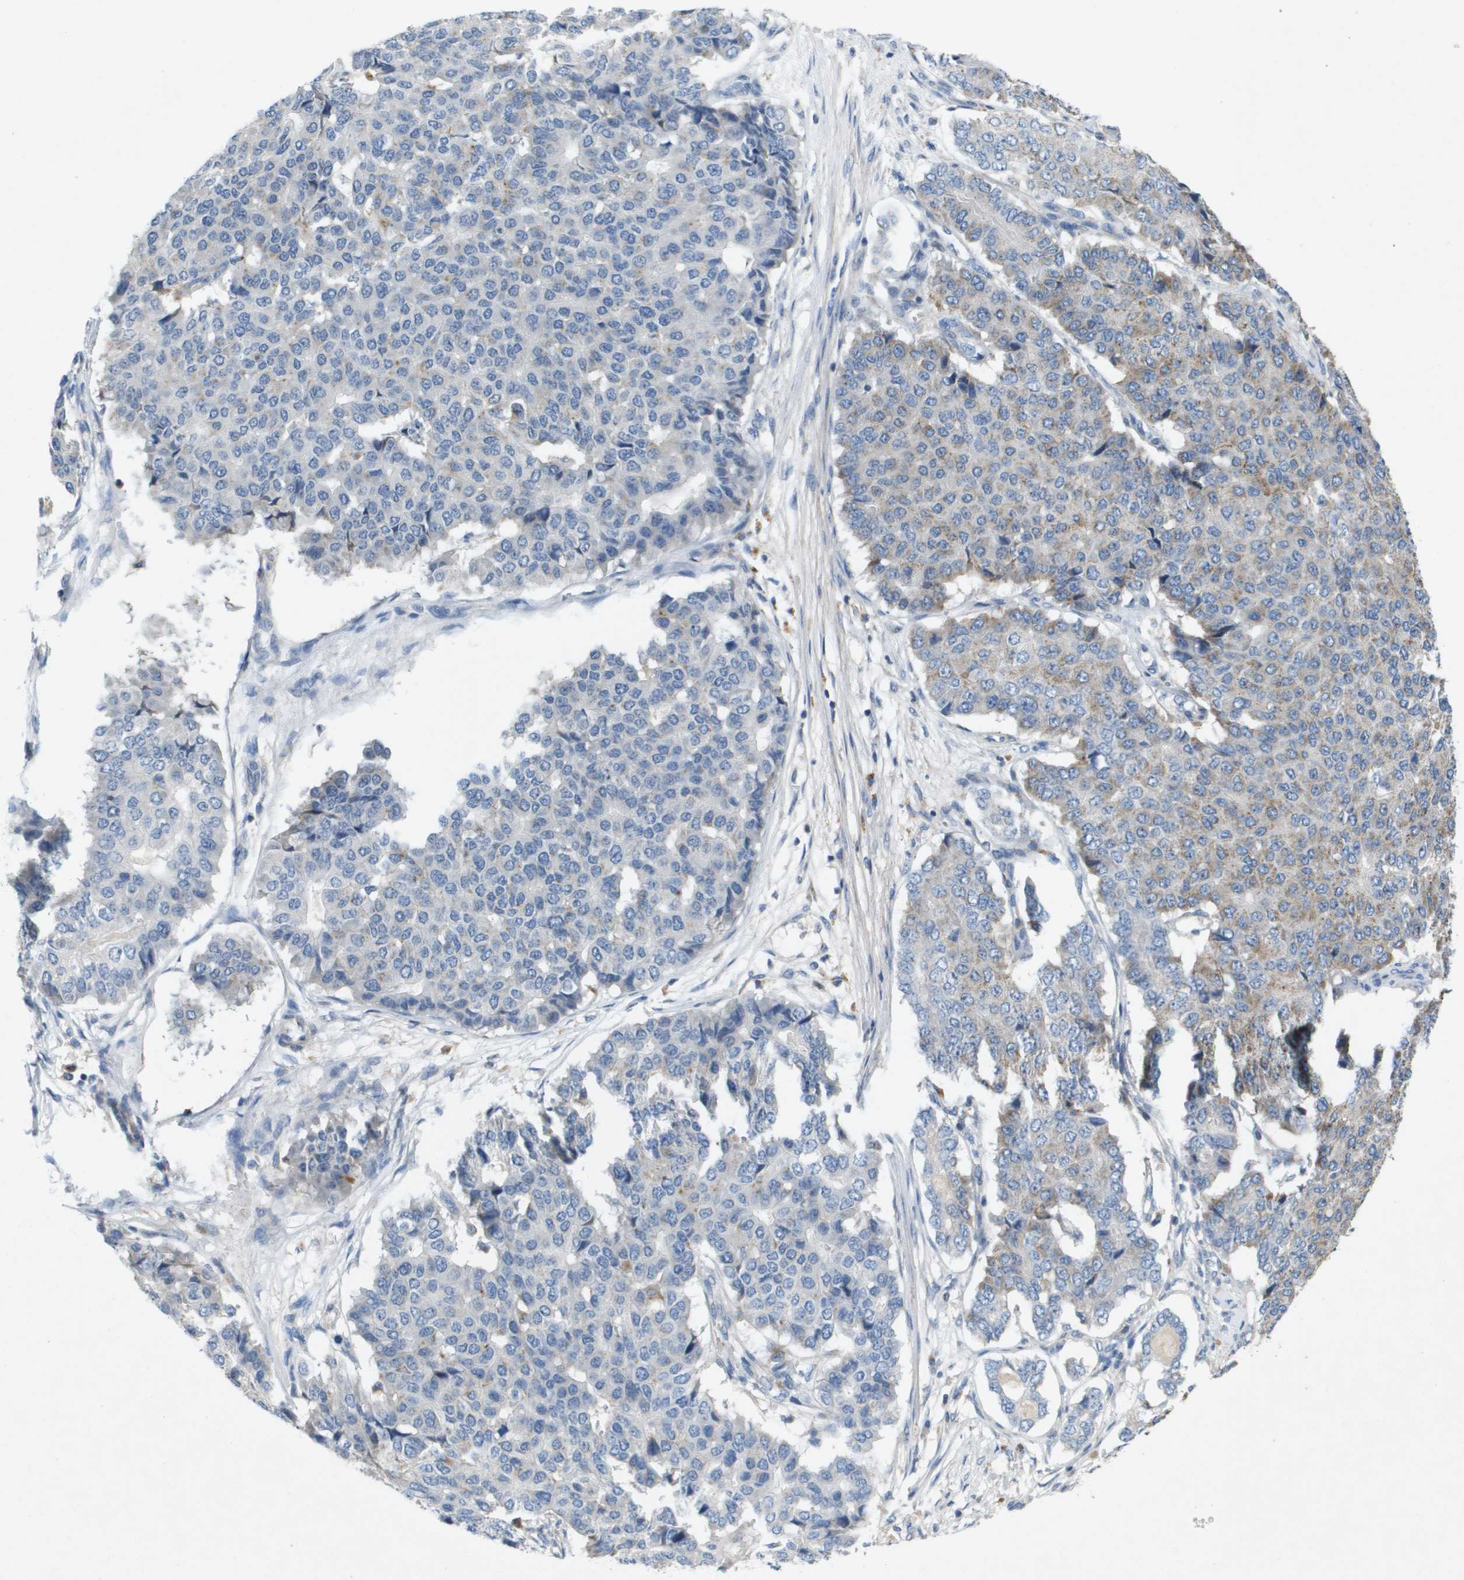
{"staining": {"intensity": "weak", "quantity": "<25%", "location": "cytoplasmic/membranous"}, "tissue": "pancreatic cancer", "cell_type": "Tumor cells", "image_type": "cancer", "snomed": [{"axis": "morphology", "description": "Adenocarcinoma, NOS"}, {"axis": "topography", "description": "Pancreas"}], "caption": "DAB immunohistochemical staining of human pancreatic cancer exhibits no significant positivity in tumor cells.", "gene": "B3GNT5", "patient": {"sex": "male", "age": 50}}